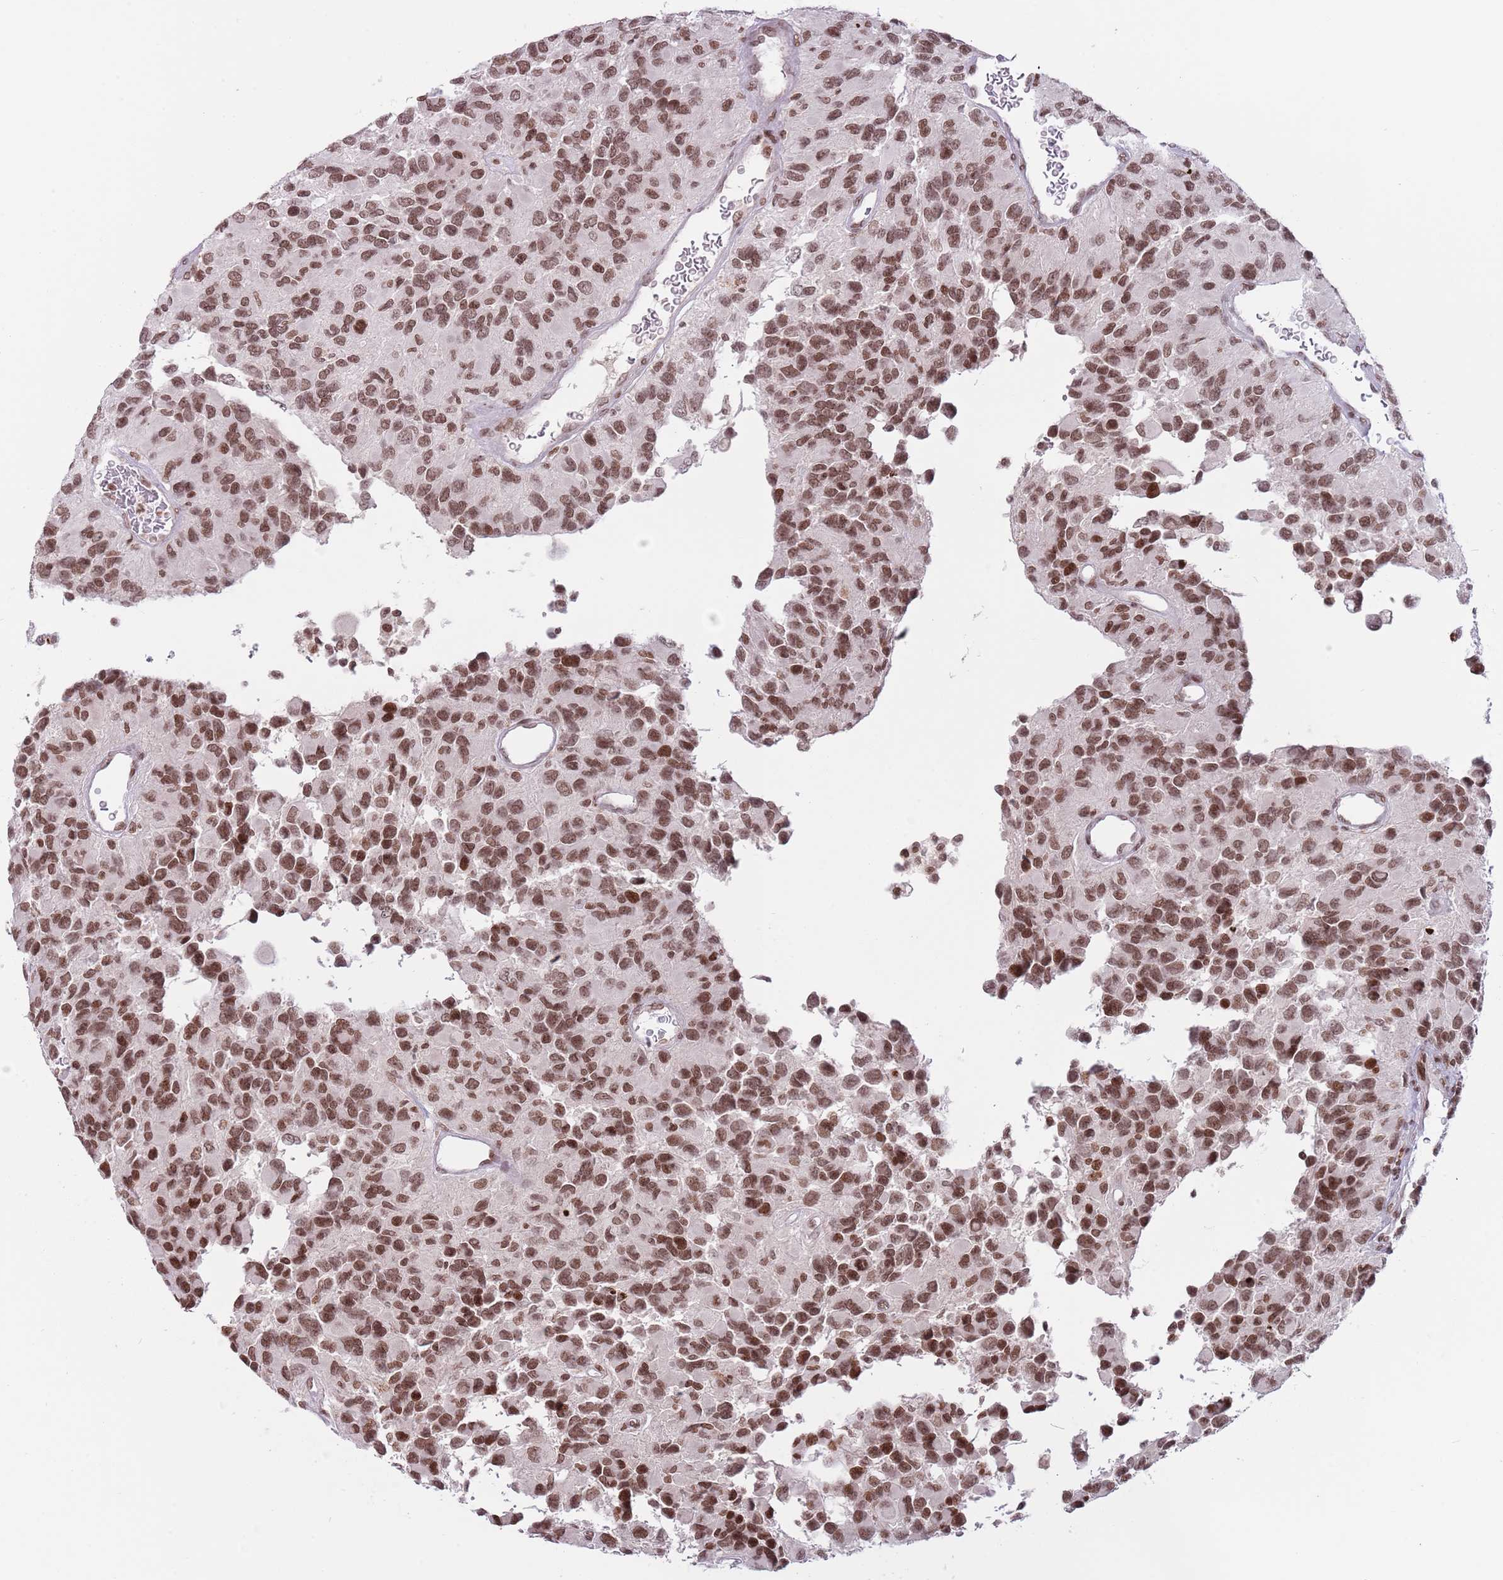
{"staining": {"intensity": "moderate", "quantity": ">75%", "location": "nuclear"}, "tissue": "glioma", "cell_type": "Tumor cells", "image_type": "cancer", "snomed": [{"axis": "morphology", "description": "Glioma, malignant, High grade"}, {"axis": "topography", "description": "Brain"}], "caption": "The image displays a brown stain indicating the presence of a protein in the nuclear of tumor cells in malignant glioma (high-grade).", "gene": "SH3RF3", "patient": {"sex": "male", "age": 77}}